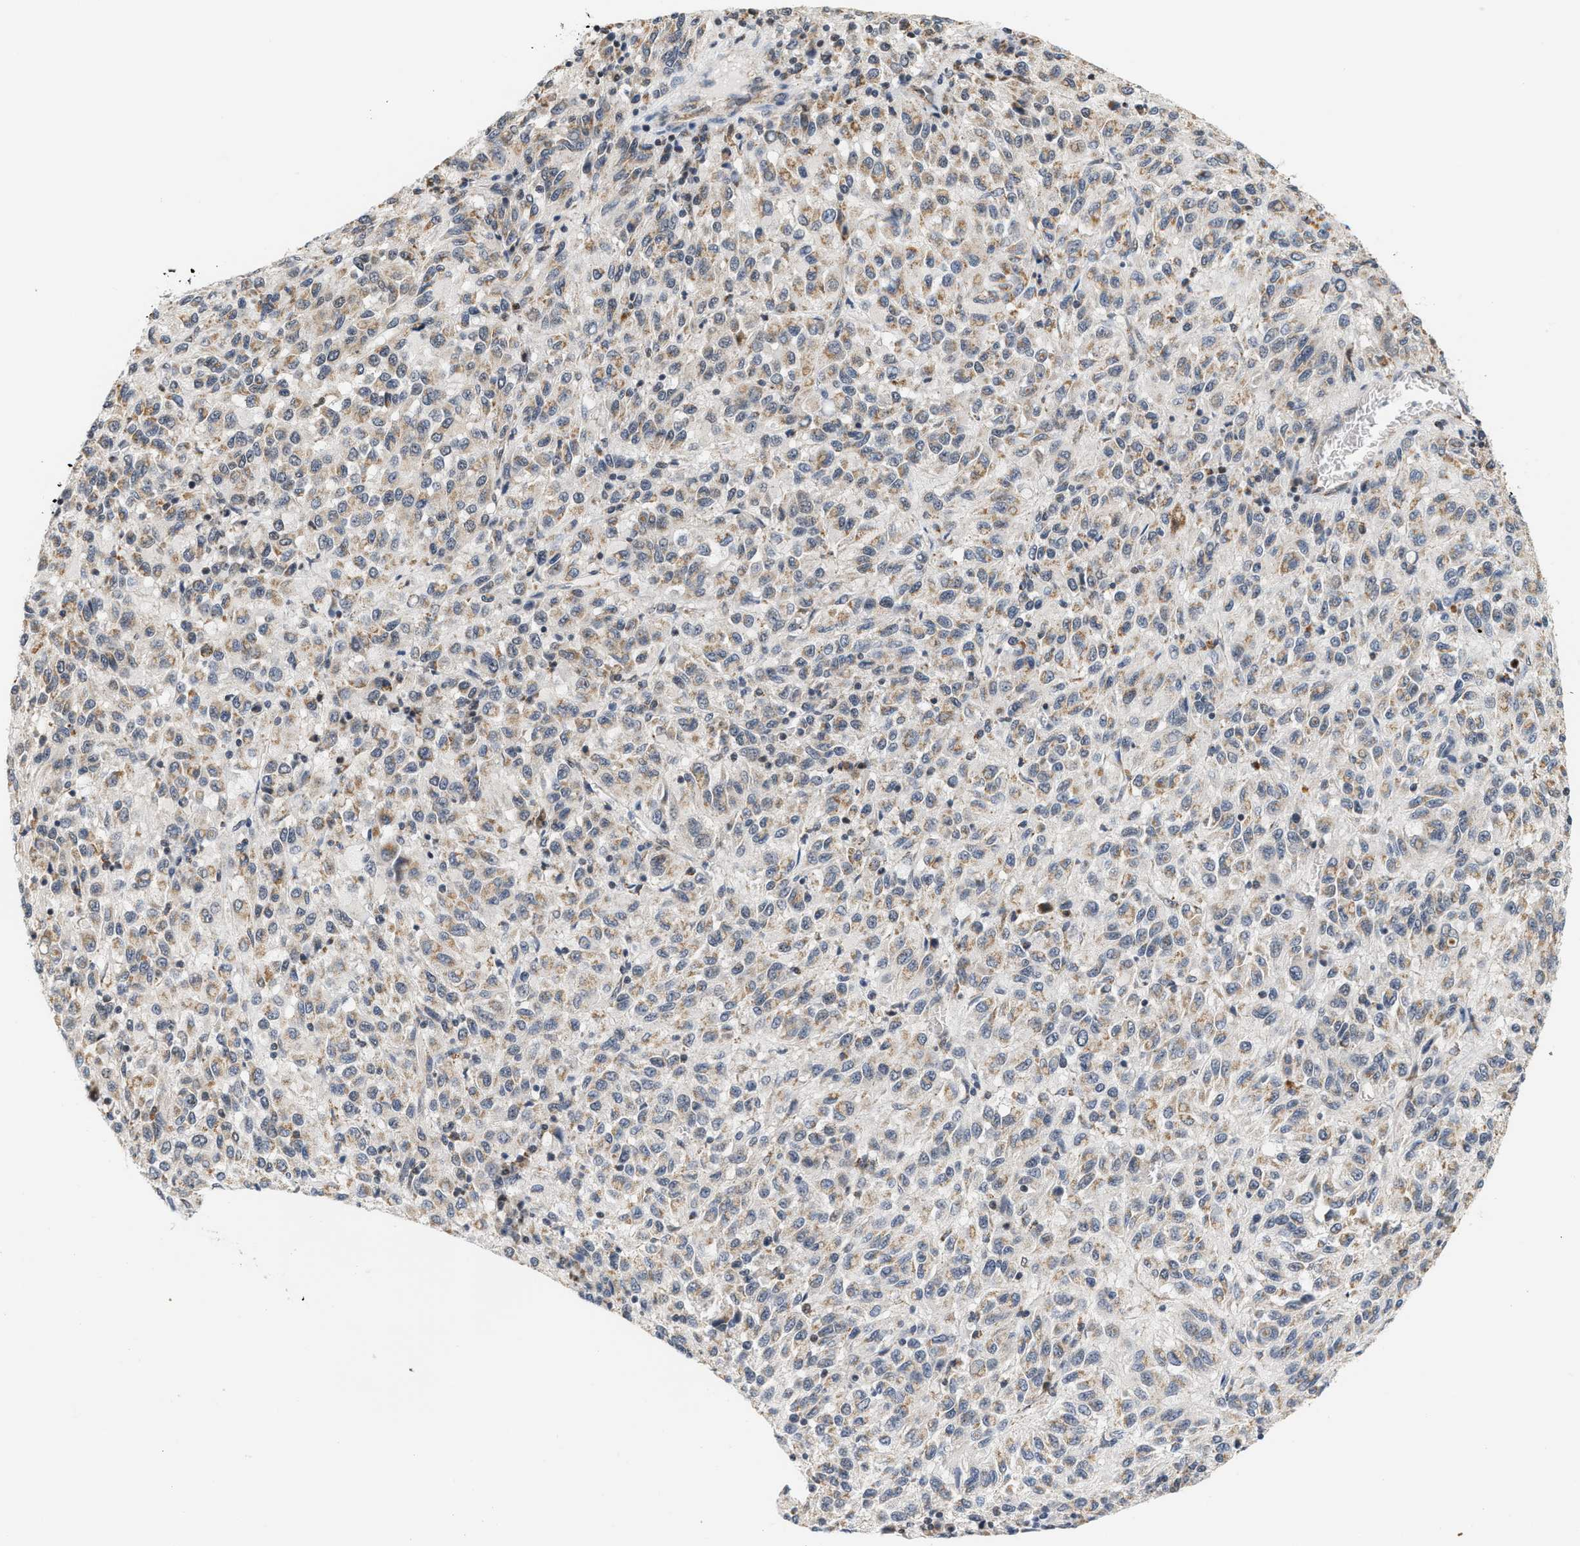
{"staining": {"intensity": "weak", "quantity": ">75%", "location": "cytoplasmic/membranous"}, "tissue": "melanoma", "cell_type": "Tumor cells", "image_type": "cancer", "snomed": [{"axis": "morphology", "description": "Malignant melanoma, Metastatic site"}, {"axis": "topography", "description": "Lung"}], "caption": "Immunohistochemical staining of human malignant melanoma (metastatic site) reveals weak cytoplasmic/membranous protein staining in about >75% of tumor cells.", "gene": "GIGYF1", "patient": {"sex": "male", "age": 64}}